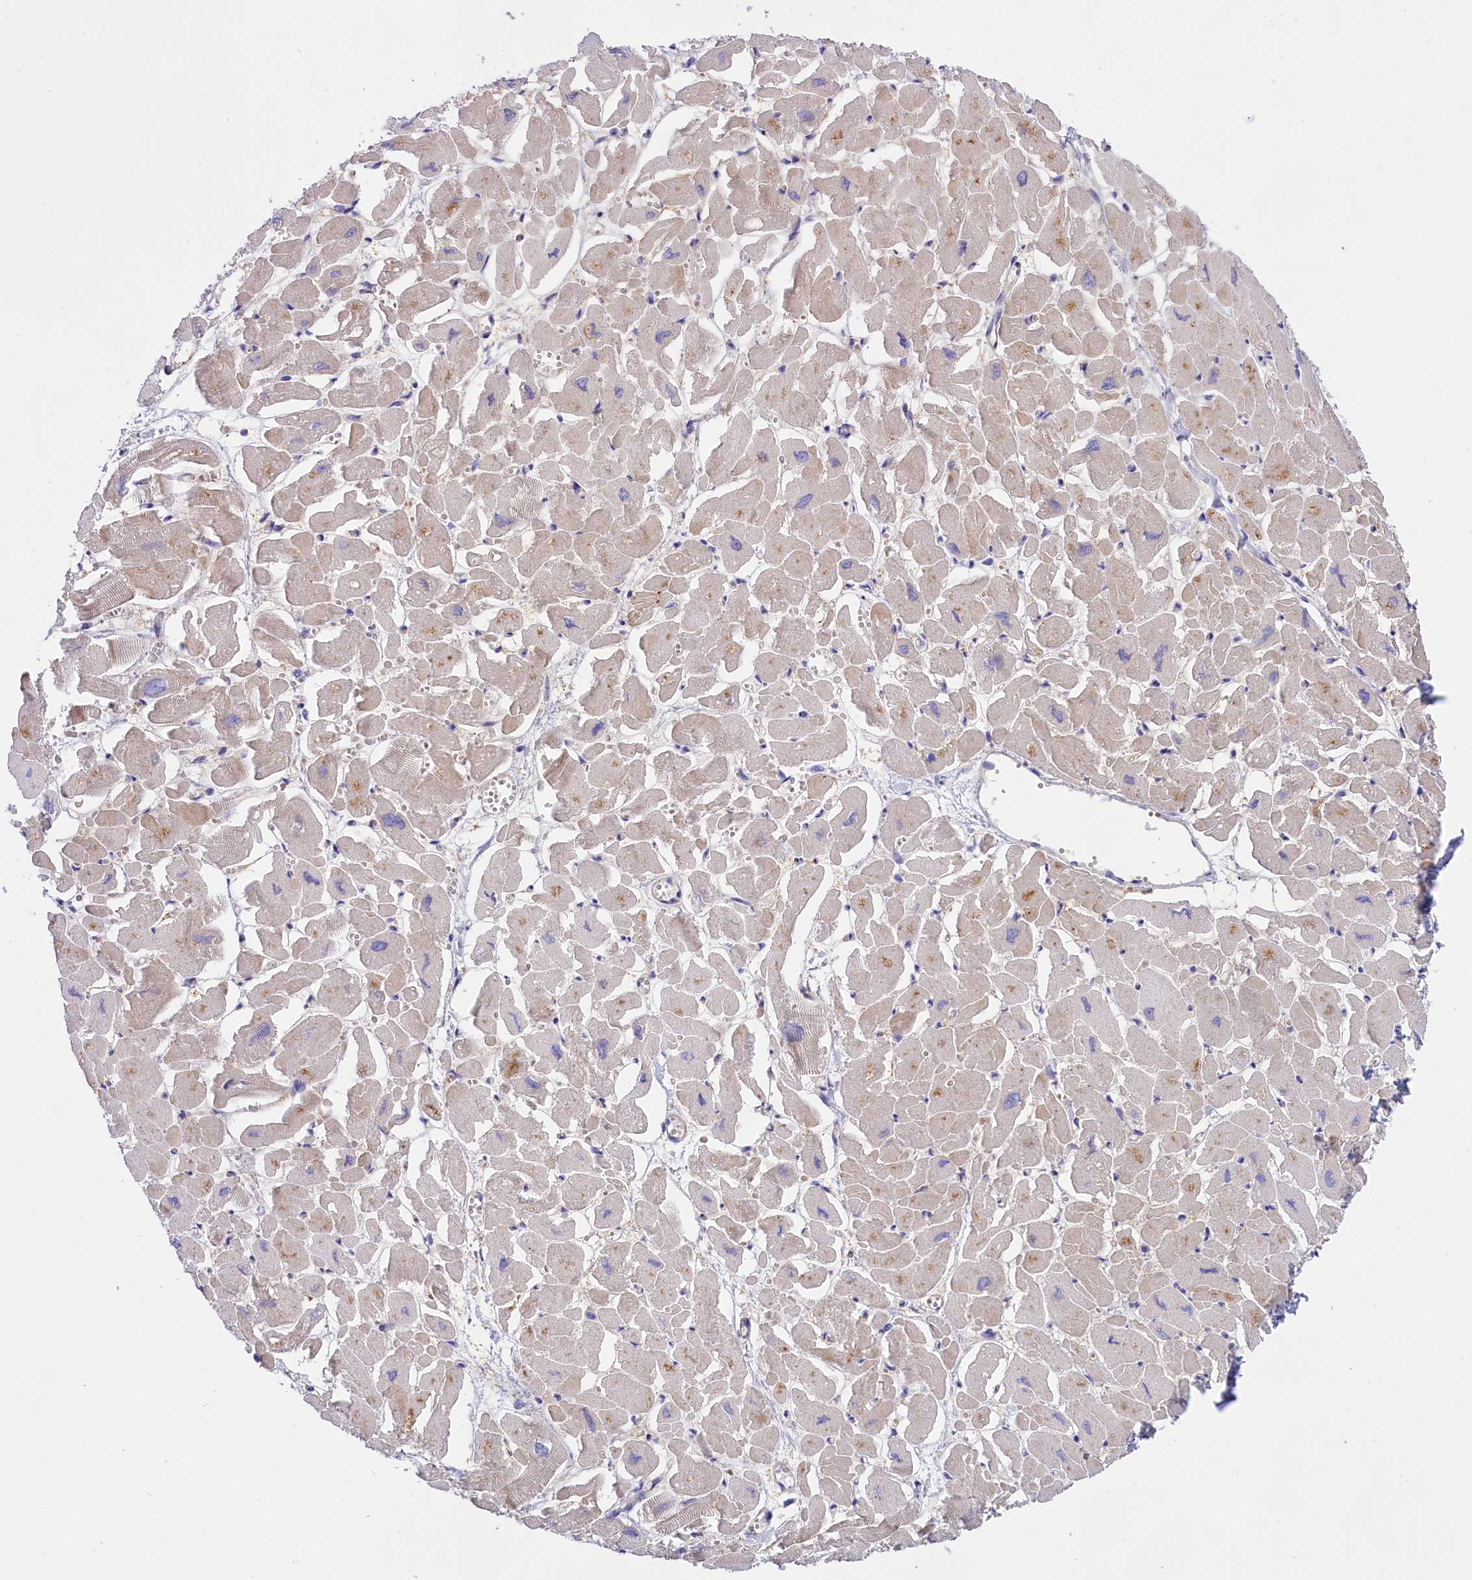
{"staining": {"intensity": "weak", "quantity": "<25%", "location": "cytoplasmic/membranous"}, "tissue": "heart muscle", "cell_type": "Cardiomyocytes", "image_type": "normal", "snomed": [{"axis": "morphology", "description": "Normal tissue, NOS"}, {"axis": "topography", "description": "Heart"}], "caption": "Human heart muscle stained for a protein using IHC displays no expression in cardiomyocytes.", "gene": "PPP1R13L", "patient": {"sex": "male", "age": 54}}